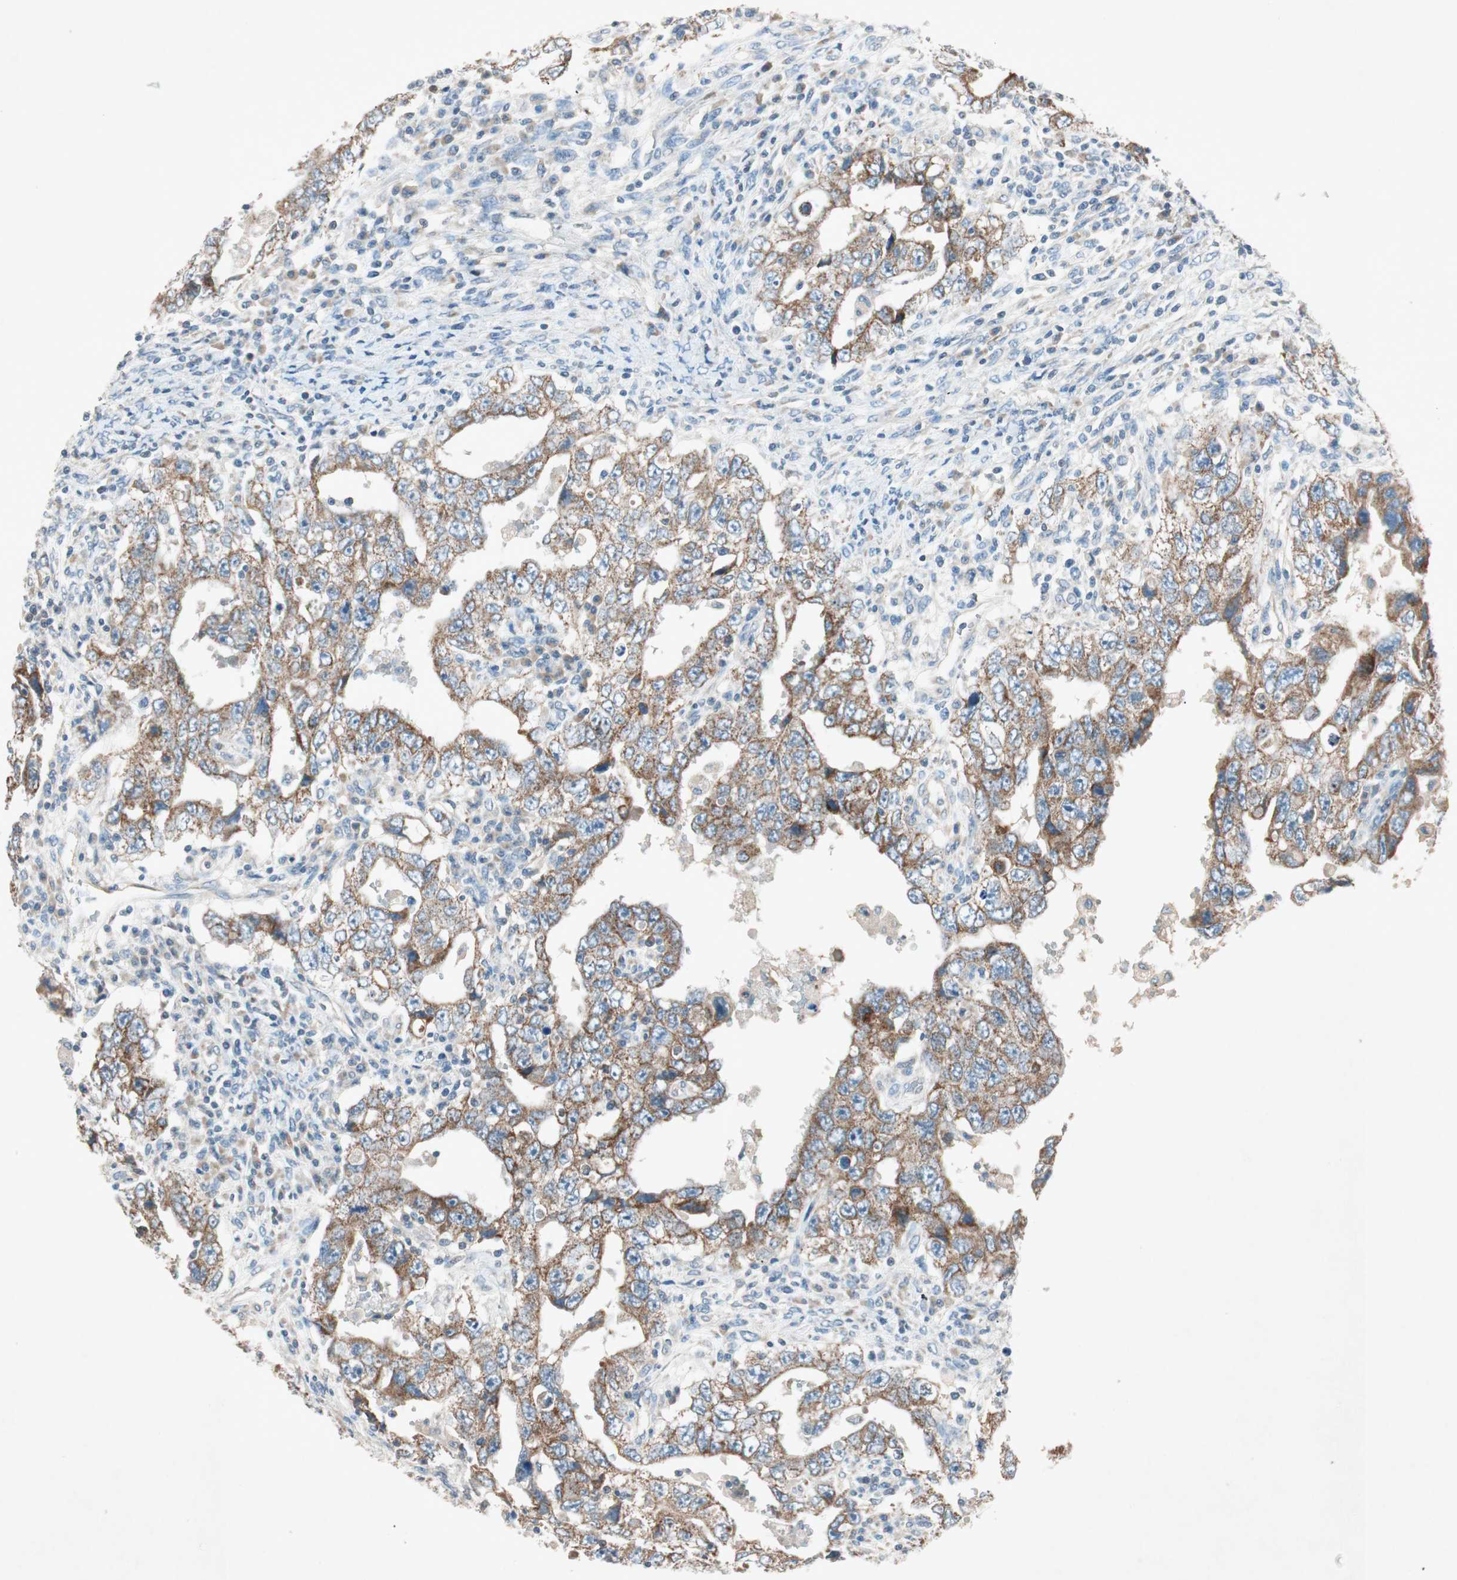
{"staining": {"intensity": "moderate", "quantity": "25%-75%", "location": "cytoplasmic/membranous"}, "tissue": "testis cancer", "cell_type": "Tumor cells", "image_type": "cancer", "snomed": [{"axis": "morphology", "description": "Carcinoma, Embryonal, NOS"}, {"axis": "topography", "description": "Testis"}], "caption": "Protein expression analysis of testis cancer displays moderate cytoplasmic/membranous positivity in approximately 25%-75% of tumor cells.", "gene": "NKAIN1", "patient": {"sex": "male", "age": 26}}